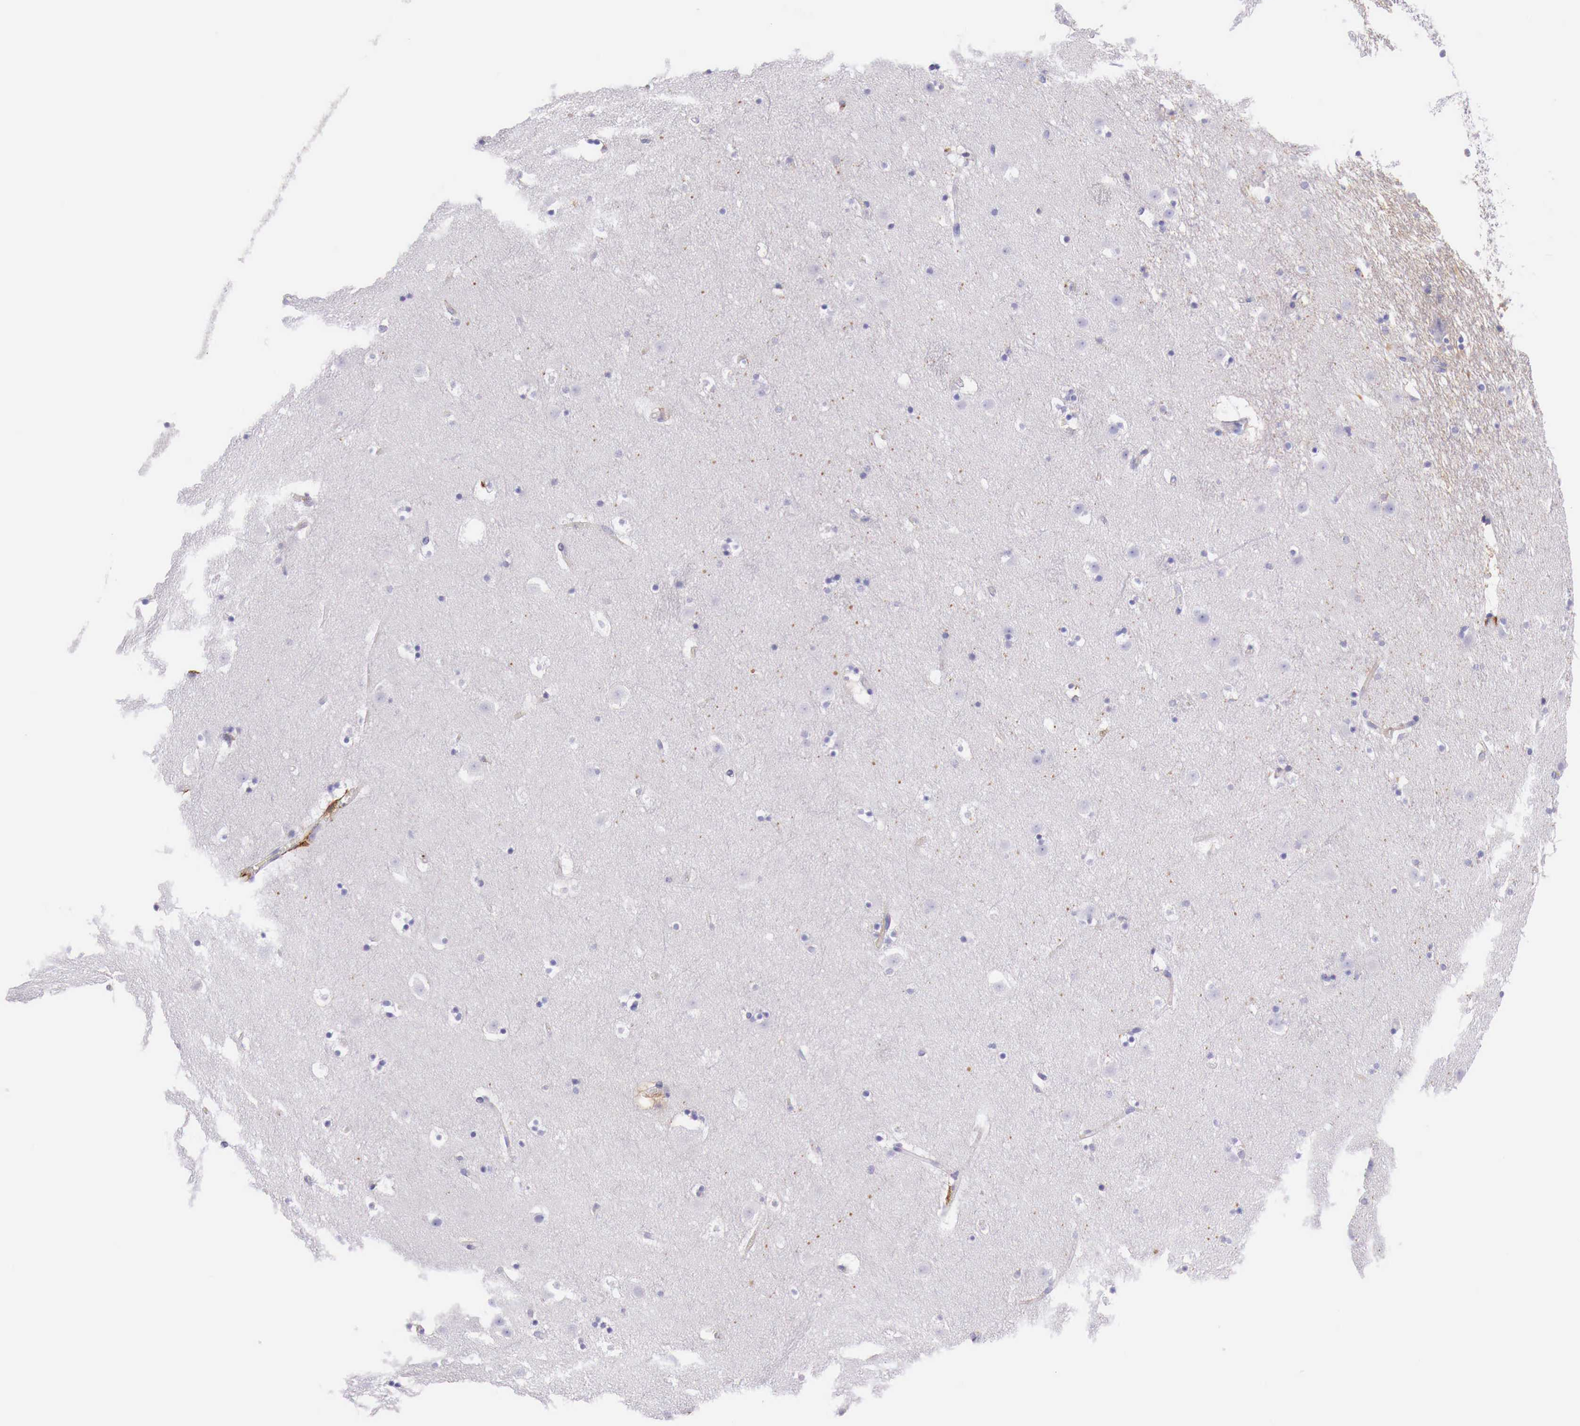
{"staining": {"intensity": "weak", "quantity": "<25%", "location": "cytoplasmic/membranous"}, "tissue": "caudate", "cell_type": "Glial cells", "image_type": "normal", "snomed": [{"axis": "morphology", "description": "Normal tissue, NOS"}, {"axis": "topography", "description": "Lateral ventricle wall"}], "caption": "Micrograph shows no significant protein expression in glial cells of benign caudate.", "gene": "MSR1", "patient": {"sex": "male", "age": 45}}